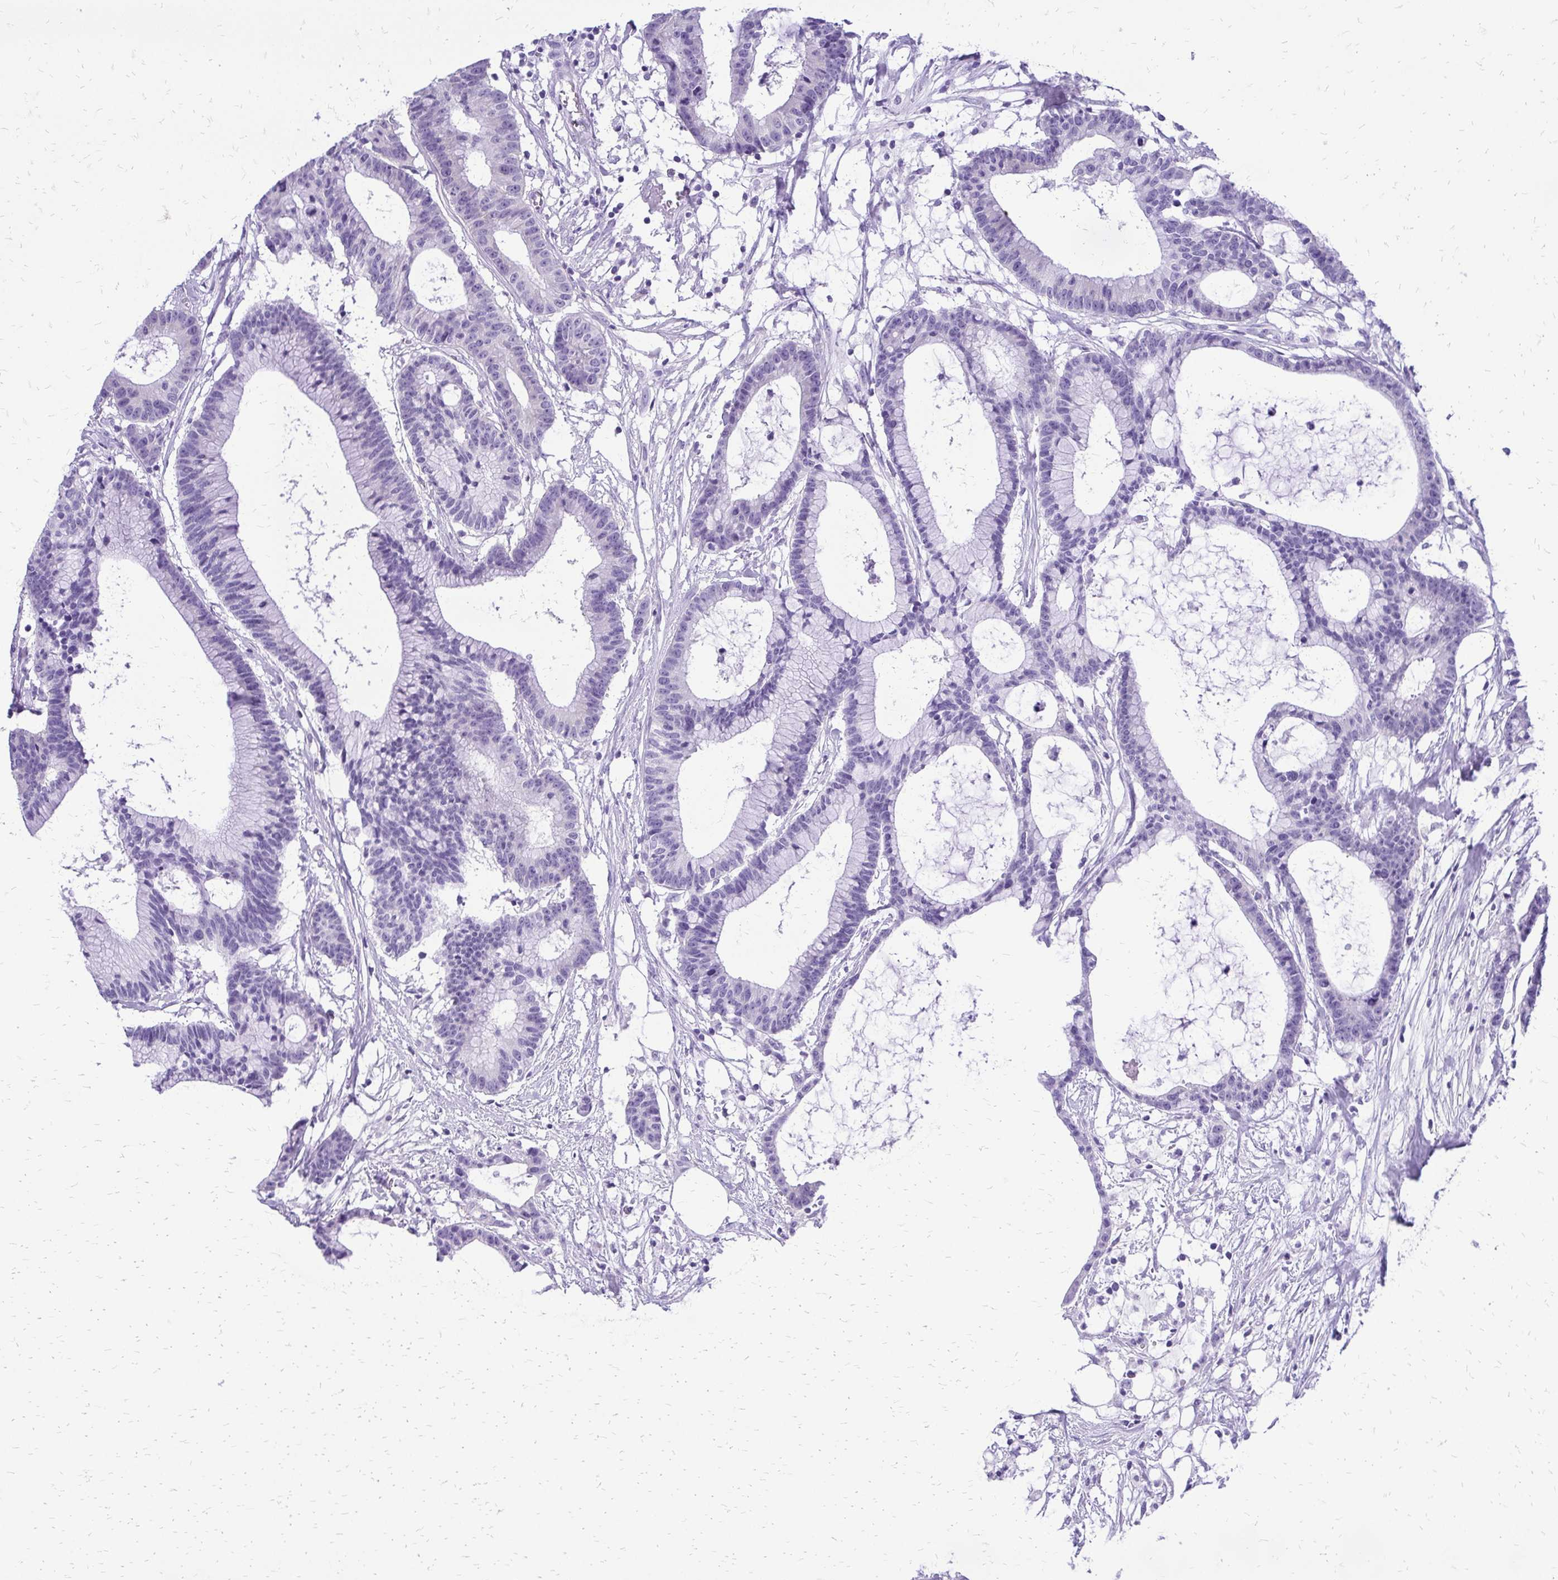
{"staining": {"intensity": "negative", "quantity": "none", "location": "none"}, "tissue": "colorectal cancer", "cell_type": "Tumor cells", "image_type": "cancer", "snomed": [{"axis": "morphology", "description": "Adenocarcinoma, NOS"}, {"axis": "topography", "description": "Colon"}], "caption": "This micrograph is of colorectal adenocarcinoma stained with immunohistochemistry to label a protein in brown with the nuclei are counter-stained blue. There is no expression in tumor cells.", "gene": "SLC32A1", "patient": {"sex": "female", "age": 78}}